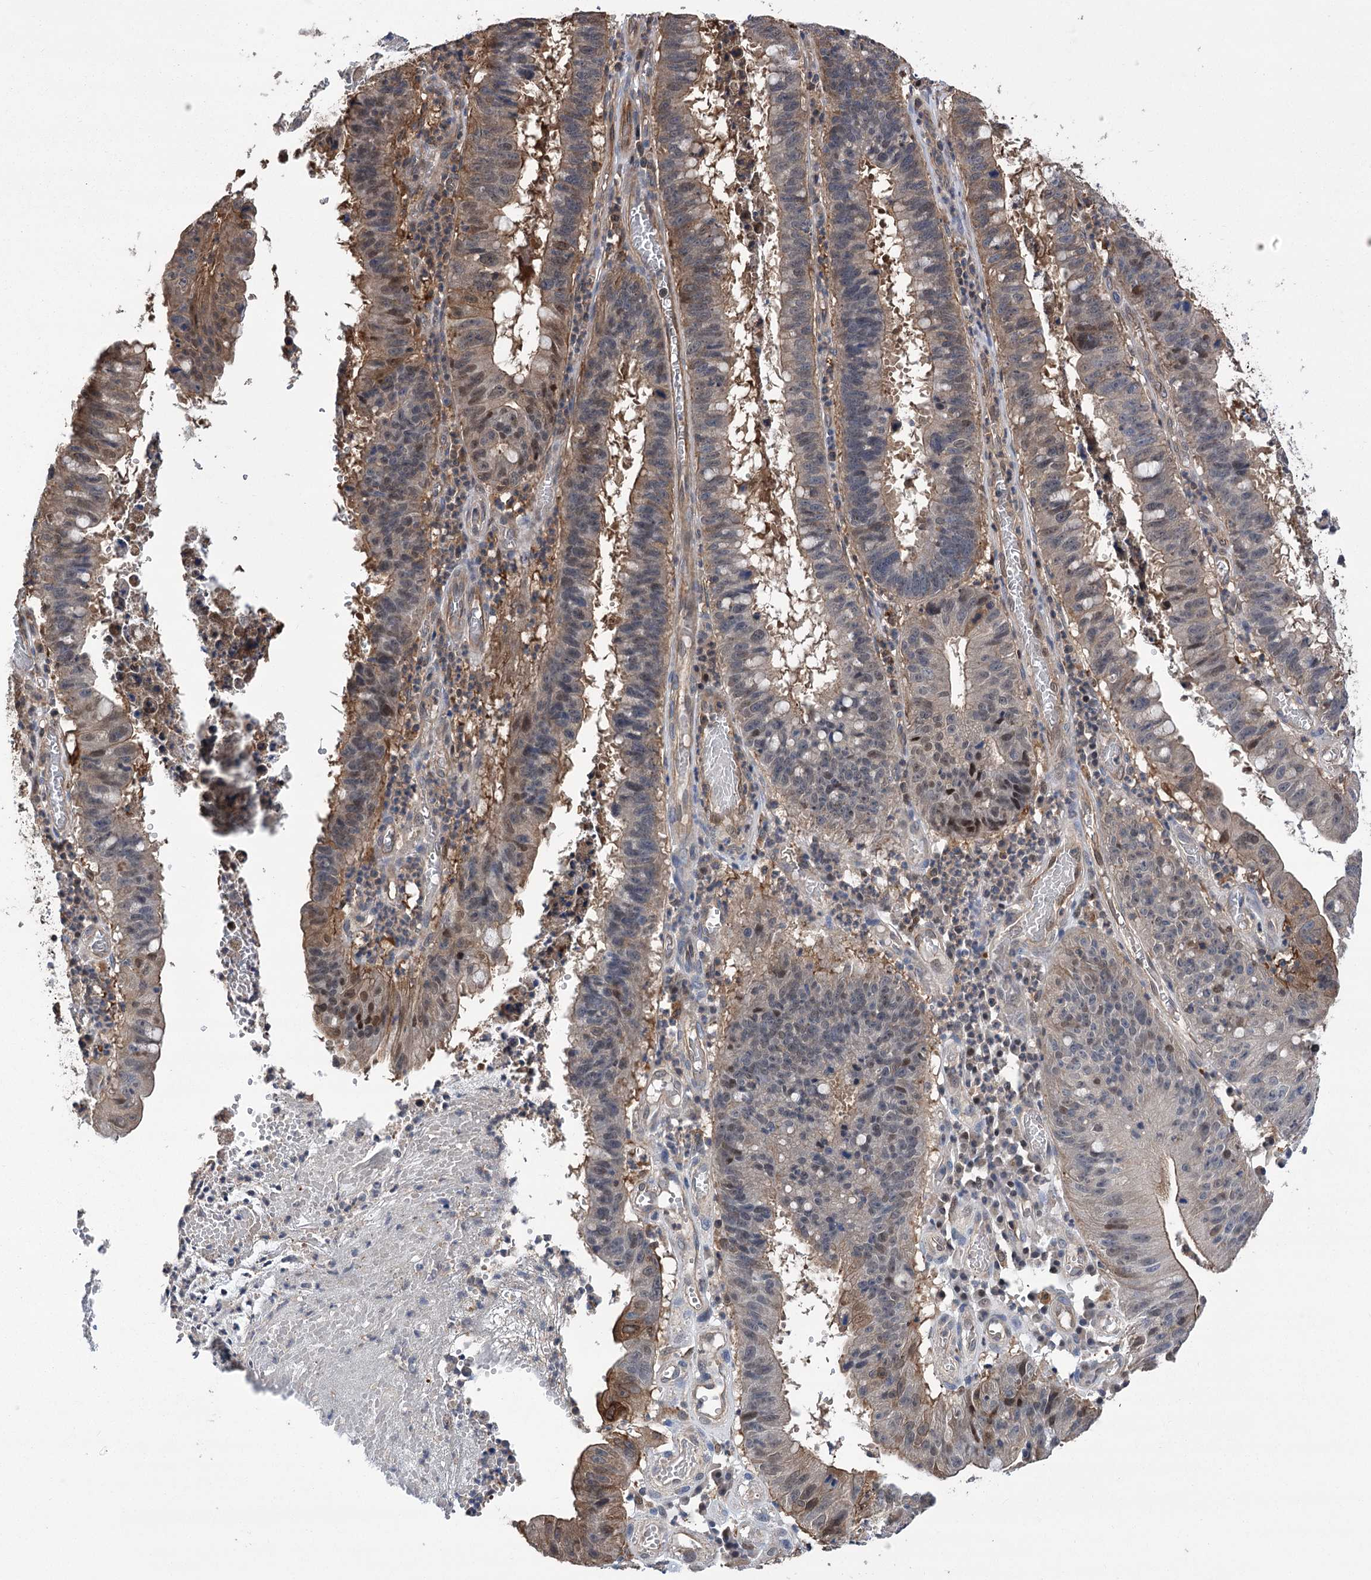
{"staining": {"intensity": "moderate", "quantity": "25%-75%", "location": "cytoplasmic/membranous"}, "tissue": "stomach cancer", "cell_type": "Tumor cells", "image_type": "cancer", "snomed": [{"axis": "morphology", "description": "Adenocarcinoma, NOS"}, {"axis": "topography", "description": "Stomach"}], "caption": "Protein staining exhibits moderate cytoplasmic/membranous expression in about 25%-75% of tumor cells in stomach cancer. Nuclei are stained in blue.", "gene": "DPP3", "patient": {"sex": "male", "age": 59}}